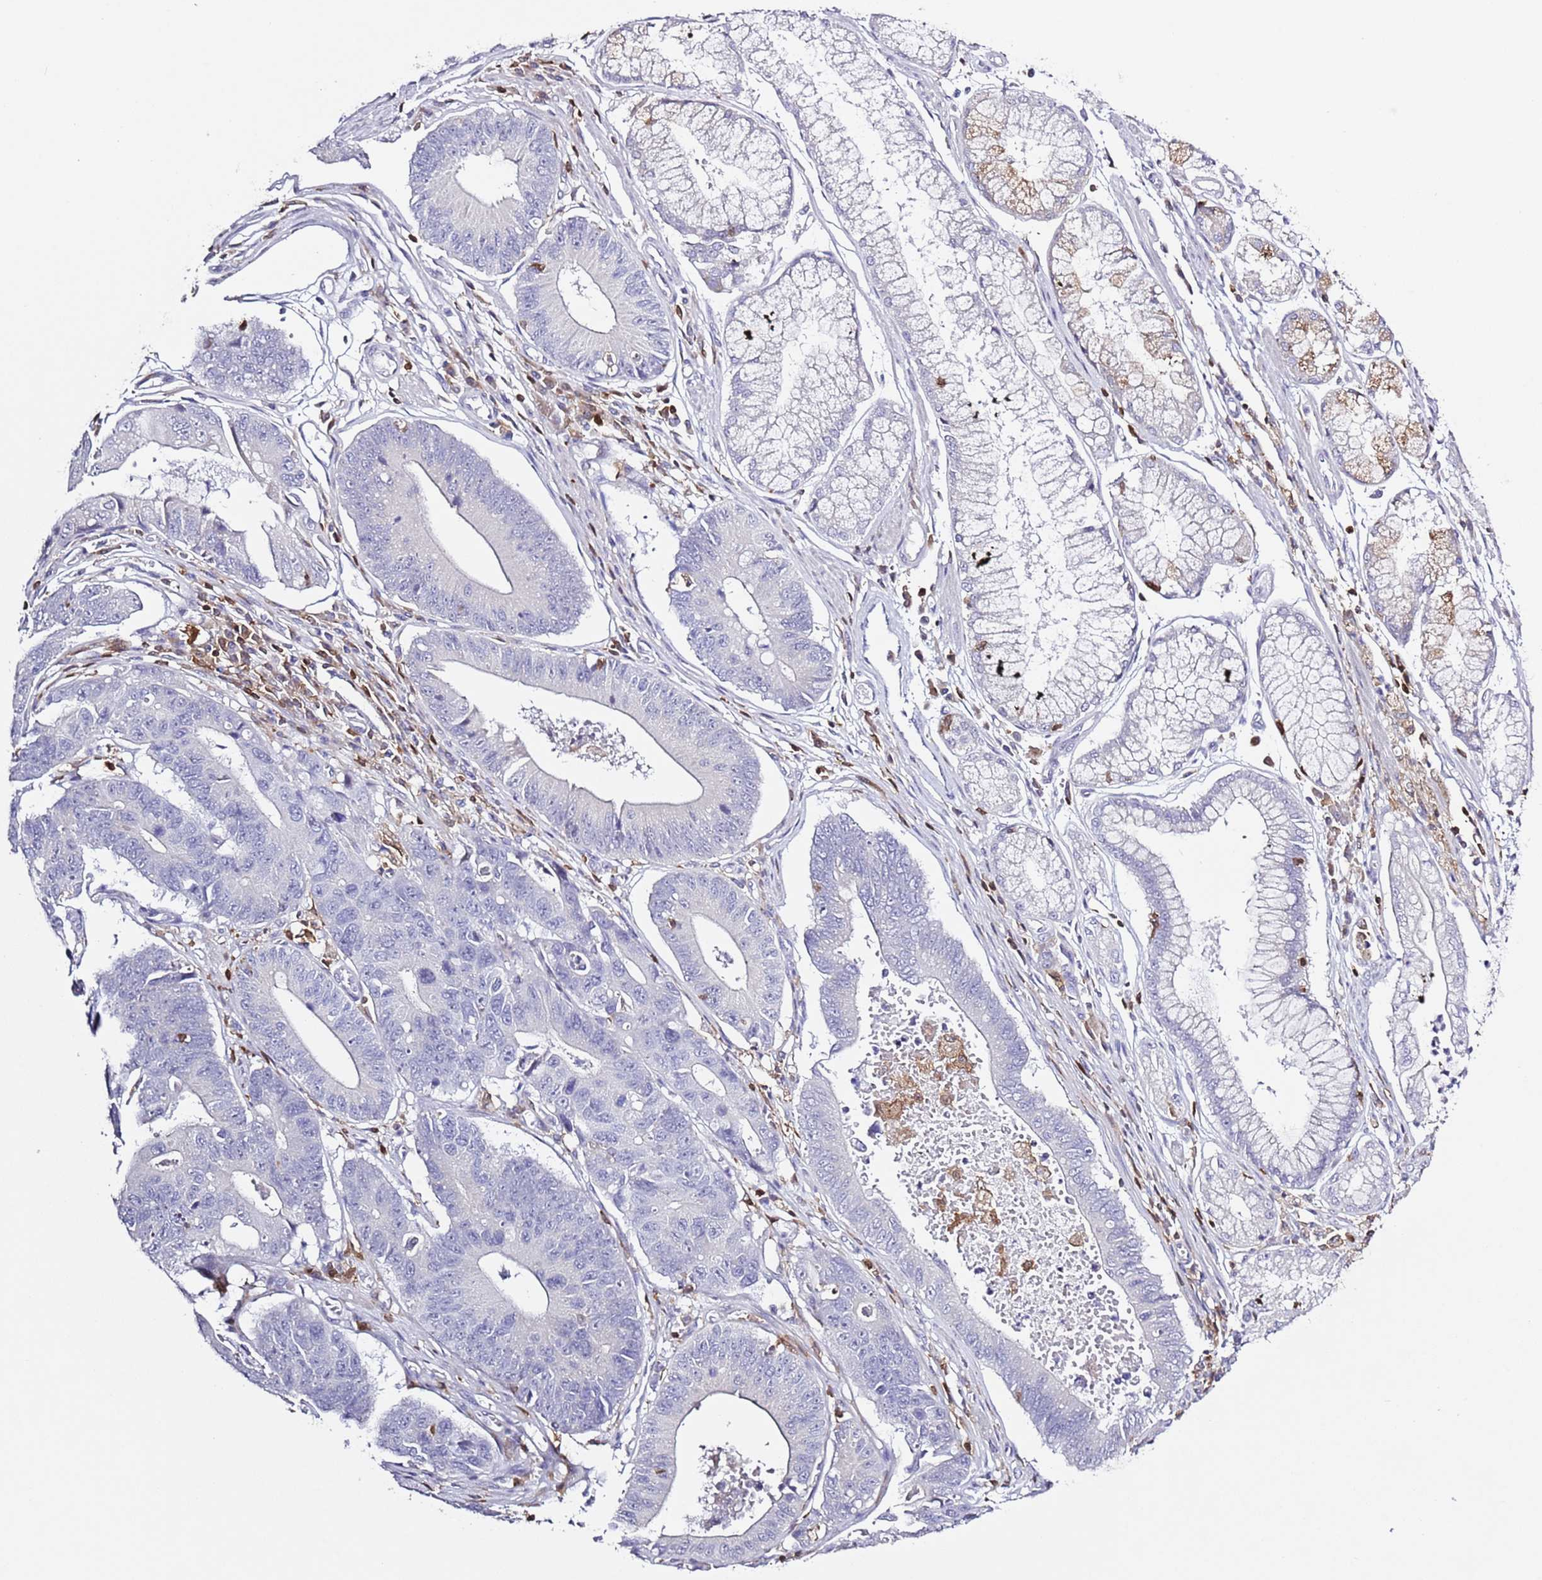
{"staining": {"intensity": "negative", "quantity": "none", "location": "none"}, "tissue": "stomach cancer", "cell_type": "Tumor cells", "image_type": "cancer", "snomed": [{"axis": "morphology", "description": "Adenocarcinoma, NOS"}, {"axis": "topography", "description": "Stomach"}], "caption": "Tumor cells are negative for brown protein staining in stomach adenocarcinoma.", "gene": "LPXN", "patient": {"sex": "male", "age": 59}}